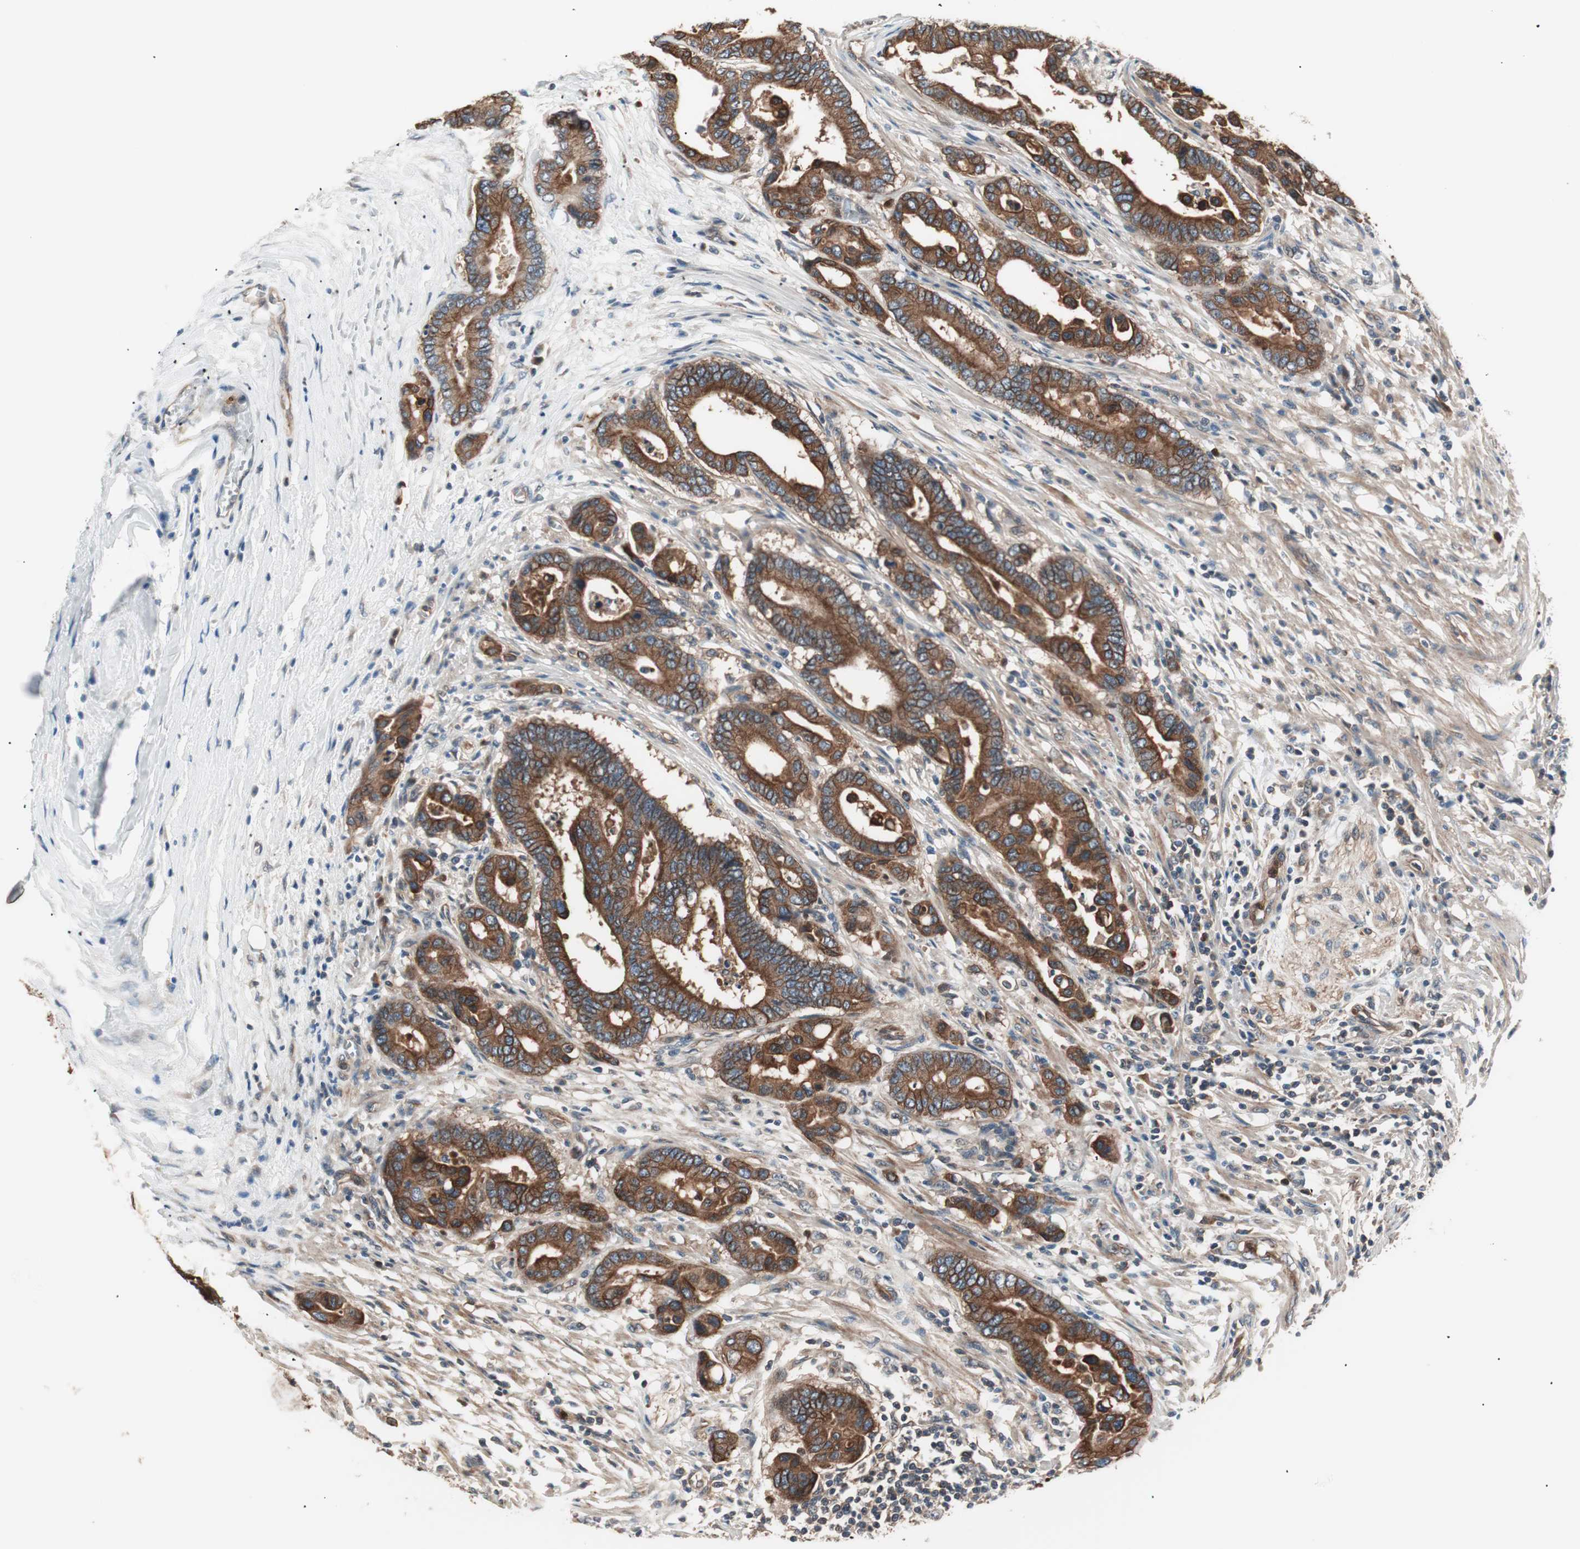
{"staining": {"intensity": "strong", "quantity": ">75%", "location": "cytoplasmic/membranous"}, "tissue": "colorectal cancer", "cell_type": "Tumor cells", "image_type": "cancer", "snomed": [{"axis": "morphology", "description": "Normal tissue, NOS"}, {"axis": "morphology", "description": "Adenocarcinoma, NOS"}, {"axis": "topography", "description": "Colon"}], "caption": "Protein staining shows strong cytoplasmic/membranous positivity in about >75% of tumor cells in colorectal cancer. (DAB = brown stain, brightfield microscopy at high magnification).", "gene": "TSG101", "patient": {"sex": "male", "age": 82}}